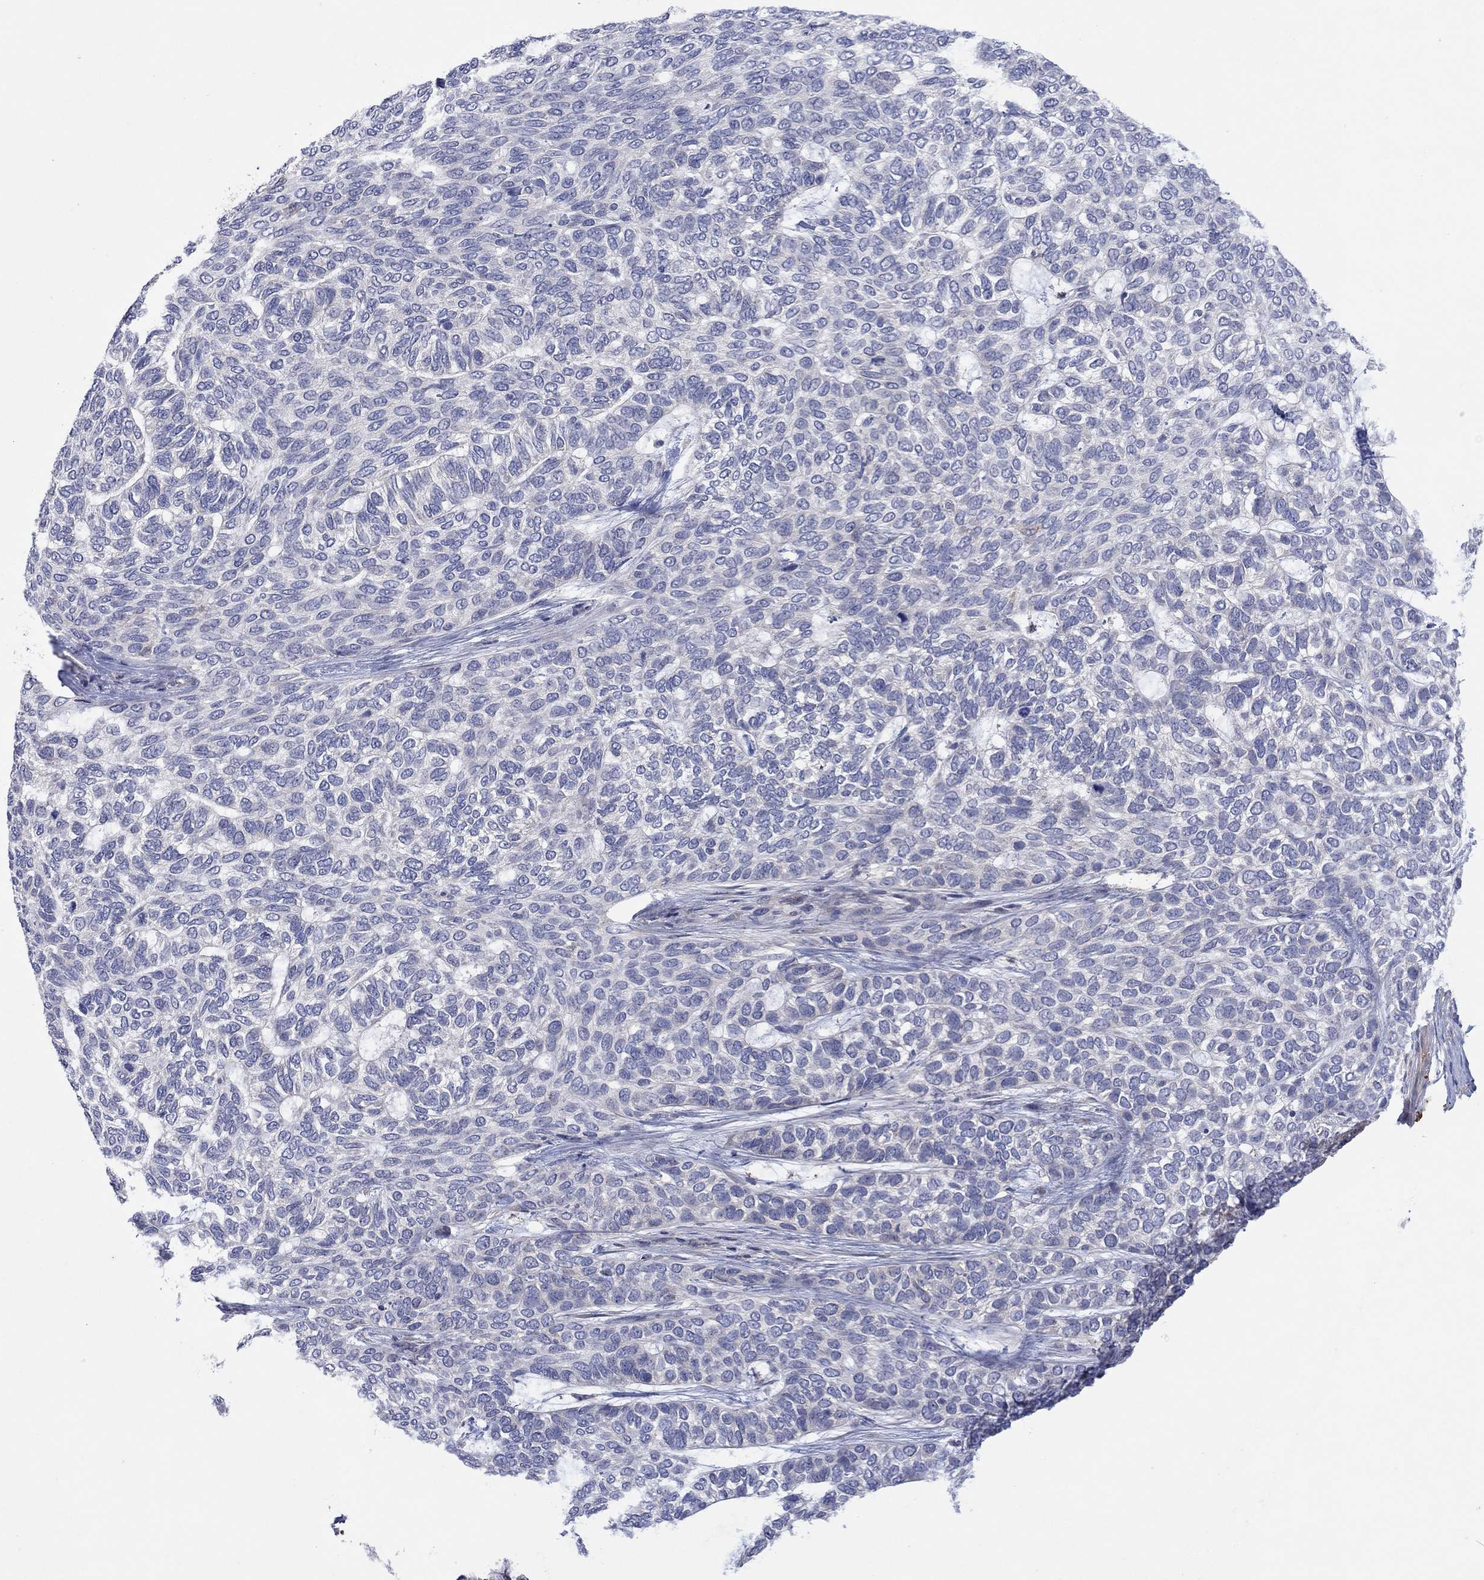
{"staining": {"intensity": "negative", "quantity": "none", "location": "none"}, "tissue": "skin cancer", "cell_type": "Tumor cells", "image_type": "cancer", "snomed": [{"axis": "morphology", "description": "Basal cell carcinoma"}, {"axis": "topography", "description": "Skin"}], "caption": "There is no significant expression in tumor cells of skin cancer. (DAB (3,3'-diaminobenzidine) immunohistochemistry, high magnification).", "gene": "PLCL2", "patient": {"sex": "female", "age": 65}}